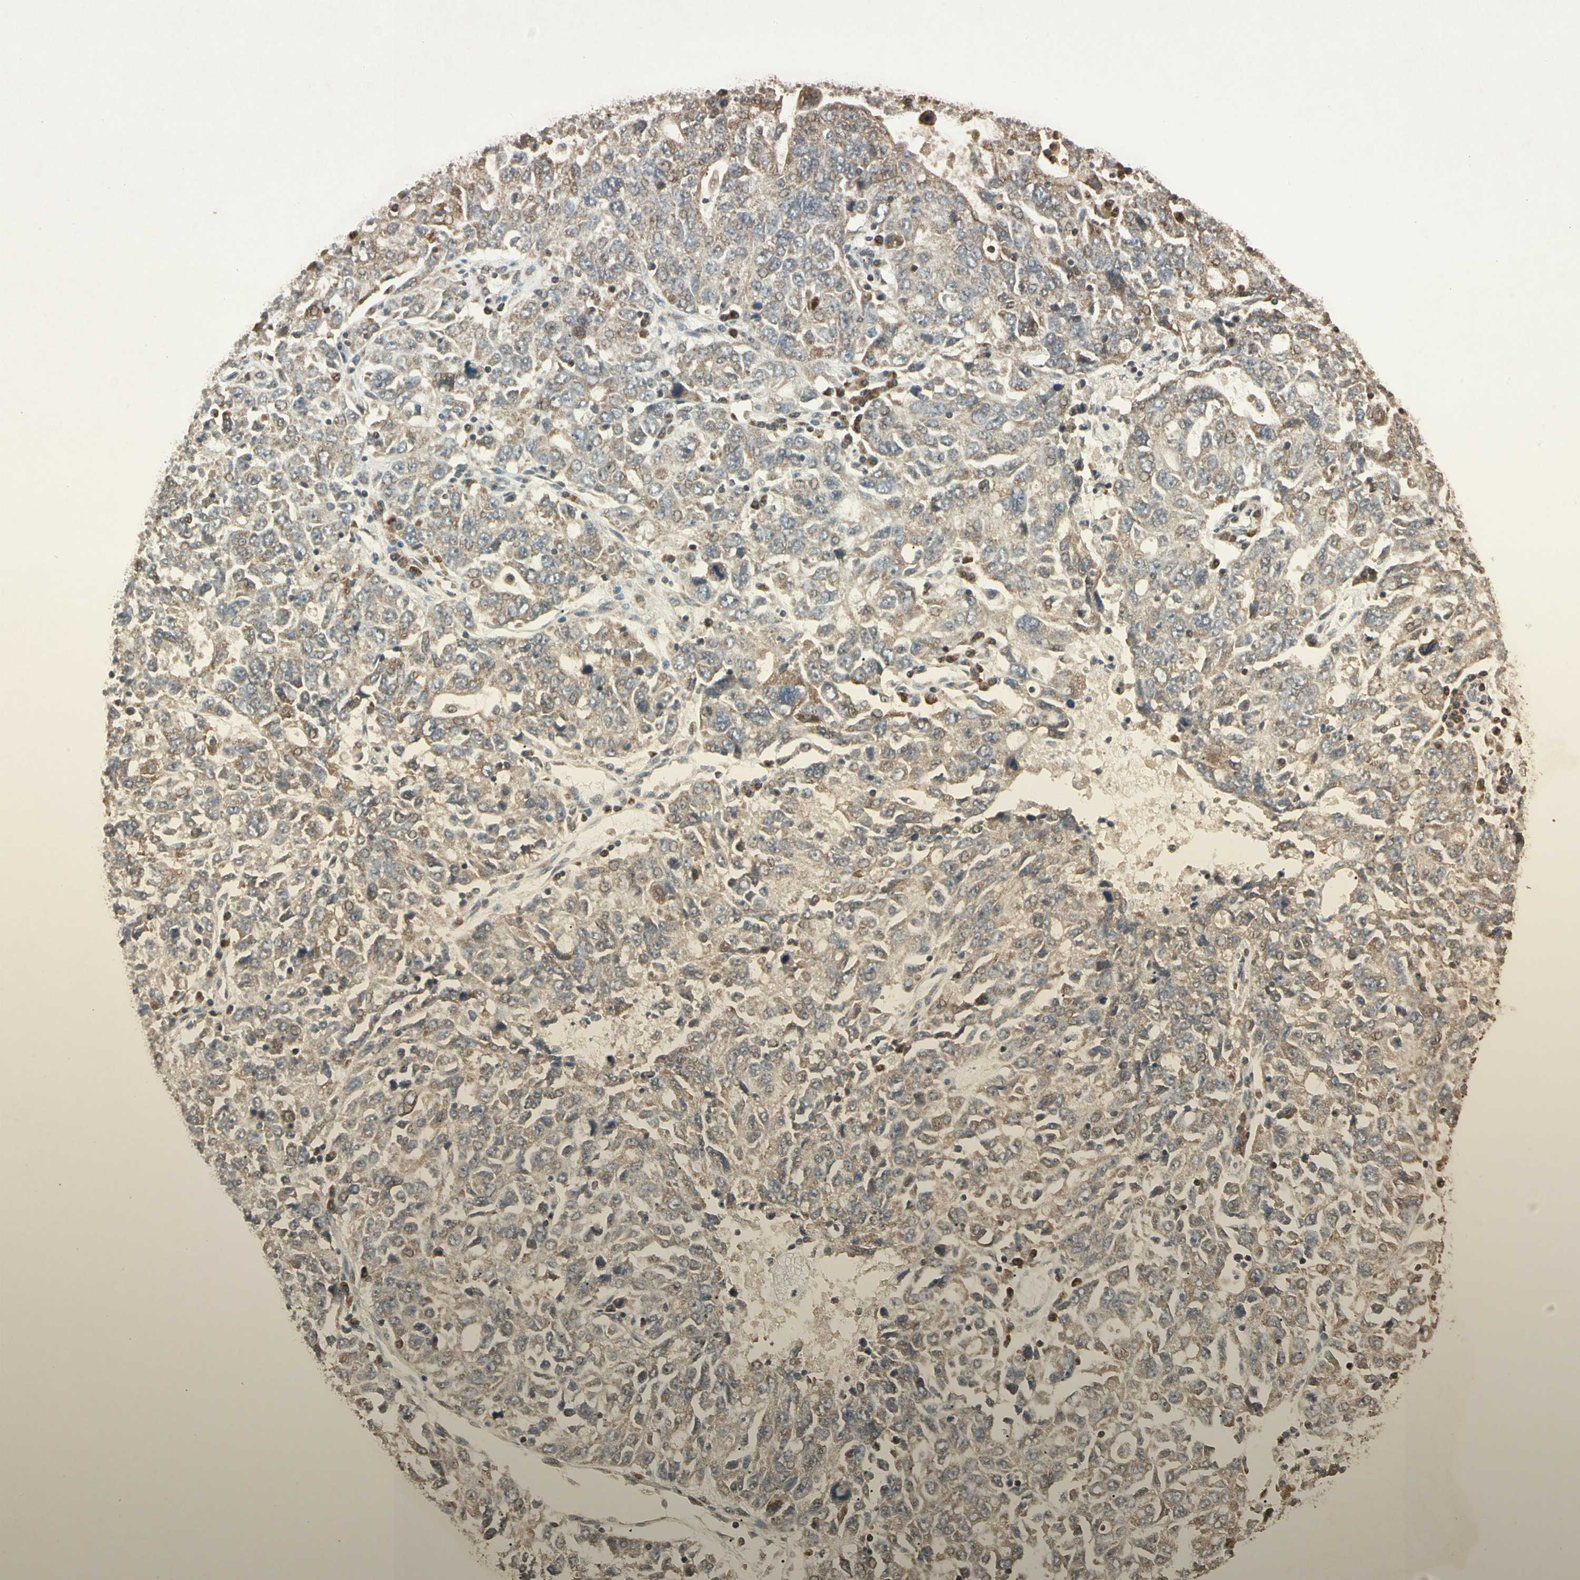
{"staining": {"intensity": "weak", "quantity": ">75%", "location": "cytoplasmic/membranous"}, "tissue": "ovarian cancer", "cell_type": "Tumor cells", "image_type": "cancer", "snomed": [{"axis": "morphology", "description": "Carcinoma, endometroid"}, {"axis": "topography", "description": "Ovary"}], "caption": "Human ovarian endometroid carcinoma stained for a protein (brown) displays weak cytoplasmic/membranous positive positivity in approximately >75% of tumor cells.", "gene": "PRDX5", "patient": {"sex": "female", "age": 62}}